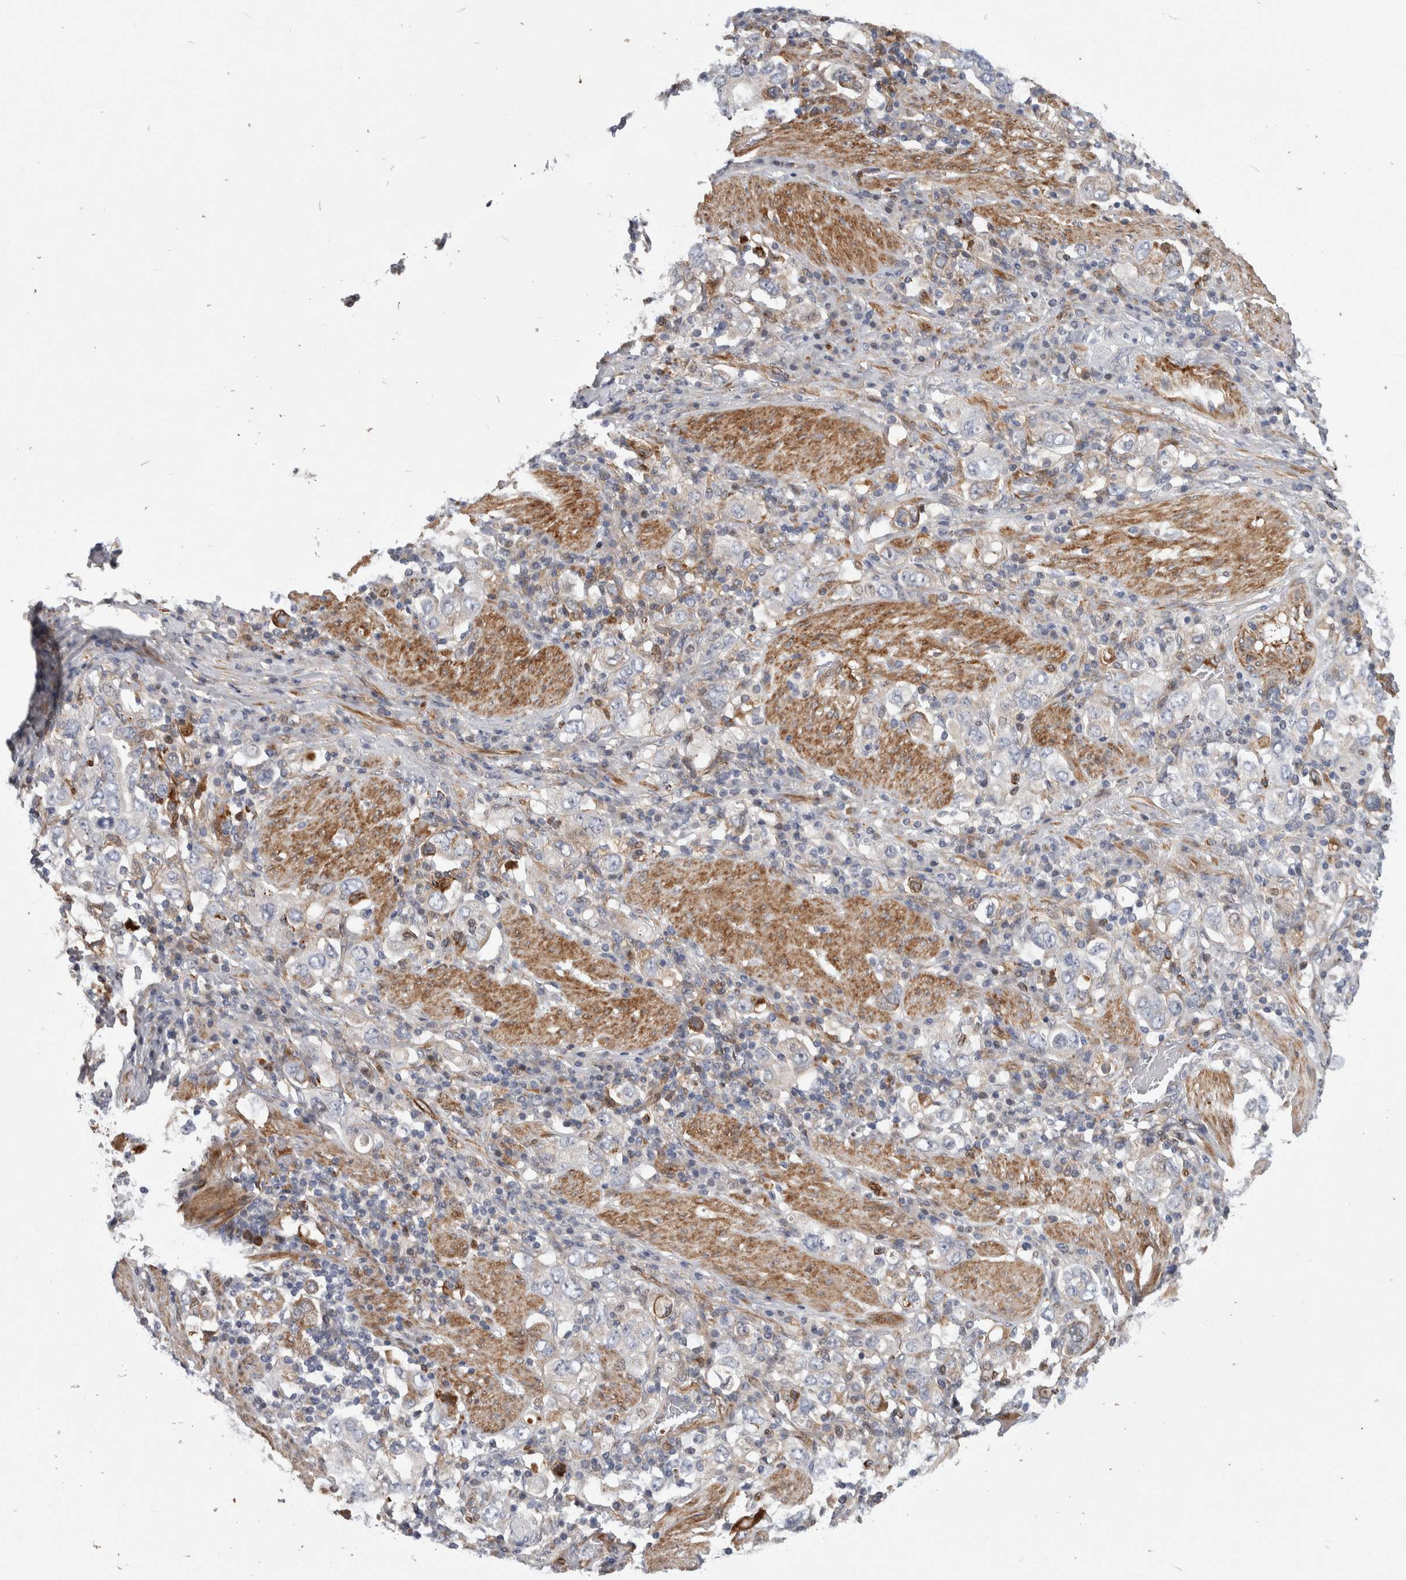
{"staining": {"intensity": "weak", "quantity": "<25%", "location": "cytoplasmic/membranous"}, "tissue": "stomach cancer", "cell_type": "Tumor cells", "image_type": "cancer", "snomed": [{"axis": "morphology", "description": "Adenocarcinoma, NOS"}, {"axis": "topography", "description": "Stomach, upper"}], "caption": "There is no significant positivity in tumor cells of adenocarcinoma (stomach). (Brightfield microscopy of DAB IHC at high magnification).", "gene": "PSMG3", "patient": {"sex": "male", "age": 62}}